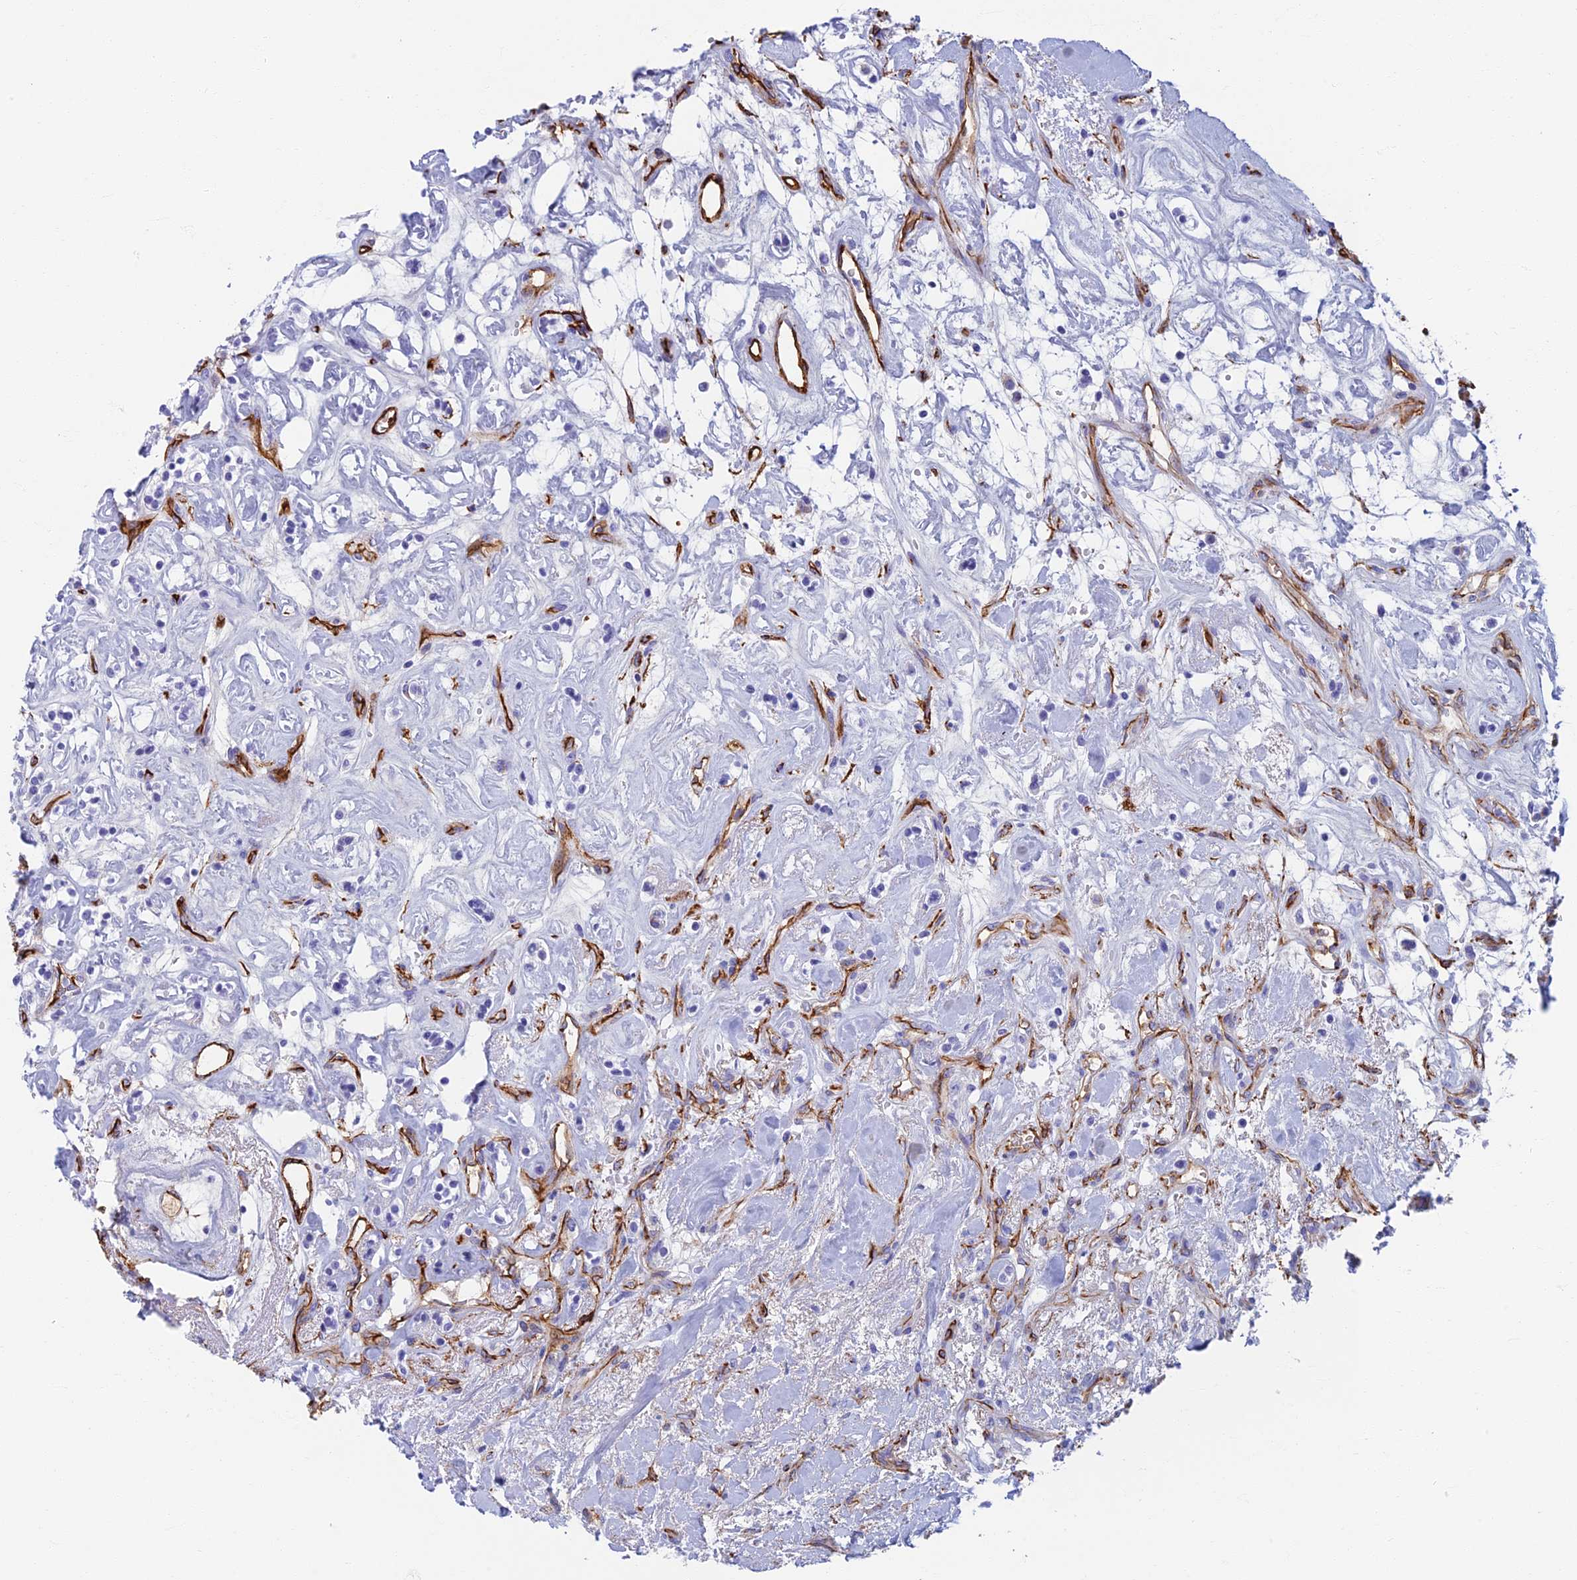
{"staining": {"intensity": "negative", "quantity": "none", "location": "none"}, "tissue": "renal cancer", "cell_type": "Tumor cells", "image_type": "cancer", "snomed": [{"axis": "morphology", "description": "Adenocarcinoma, NOS"}, {"axis": "topography", "description": "Kidney"}], "caption": "IHC histopathology image of neoplastic tissue: human adenocarcinoma (renal) stained with DAB (3,3'-diaminobenzidine) demonstrates no significant protein positivity in tumor cells.", "gene": "ETFRF1", "patient": {"sex": "male", "age": 77}}